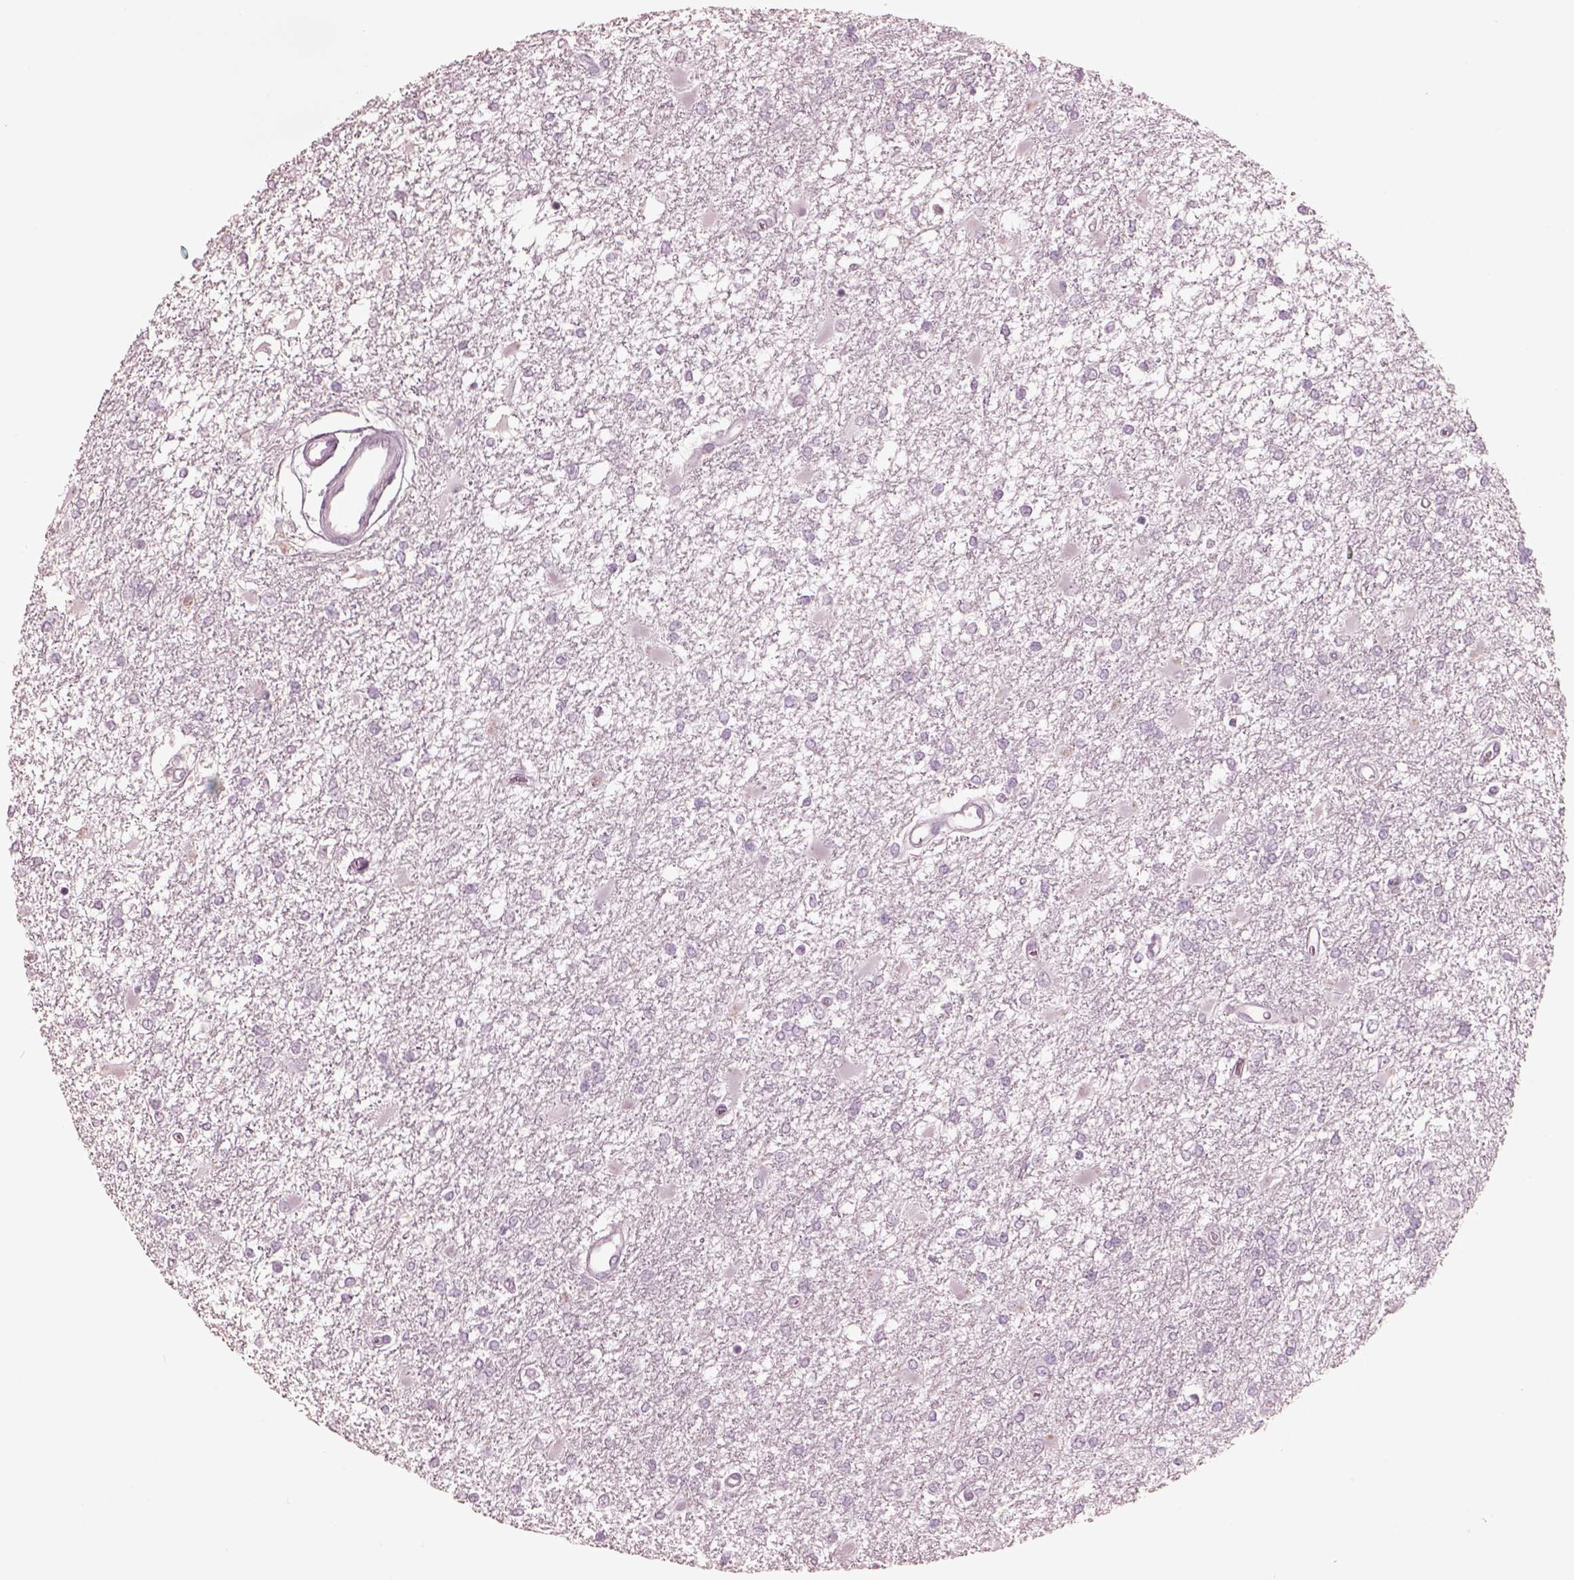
{"staining": {"intensity": "negative", "quantity": "none", "location": "none"}, "tissue": "glioma", "cell_type": "Tumor cells", "image_type": "cancer", "snomed": [{"axis": "morphology", "description": "Glioma, malignant, High grade"}, {"axis": "topography", "description": "Cerebral cortex"}], "caption": "This is an immunohistochemistry (IHC) image of human malignant glioma (high-grade). There is no positivity in tumor cells.", "gene": "PDCD1", "patient": {"sex": "male", "age": 79}}